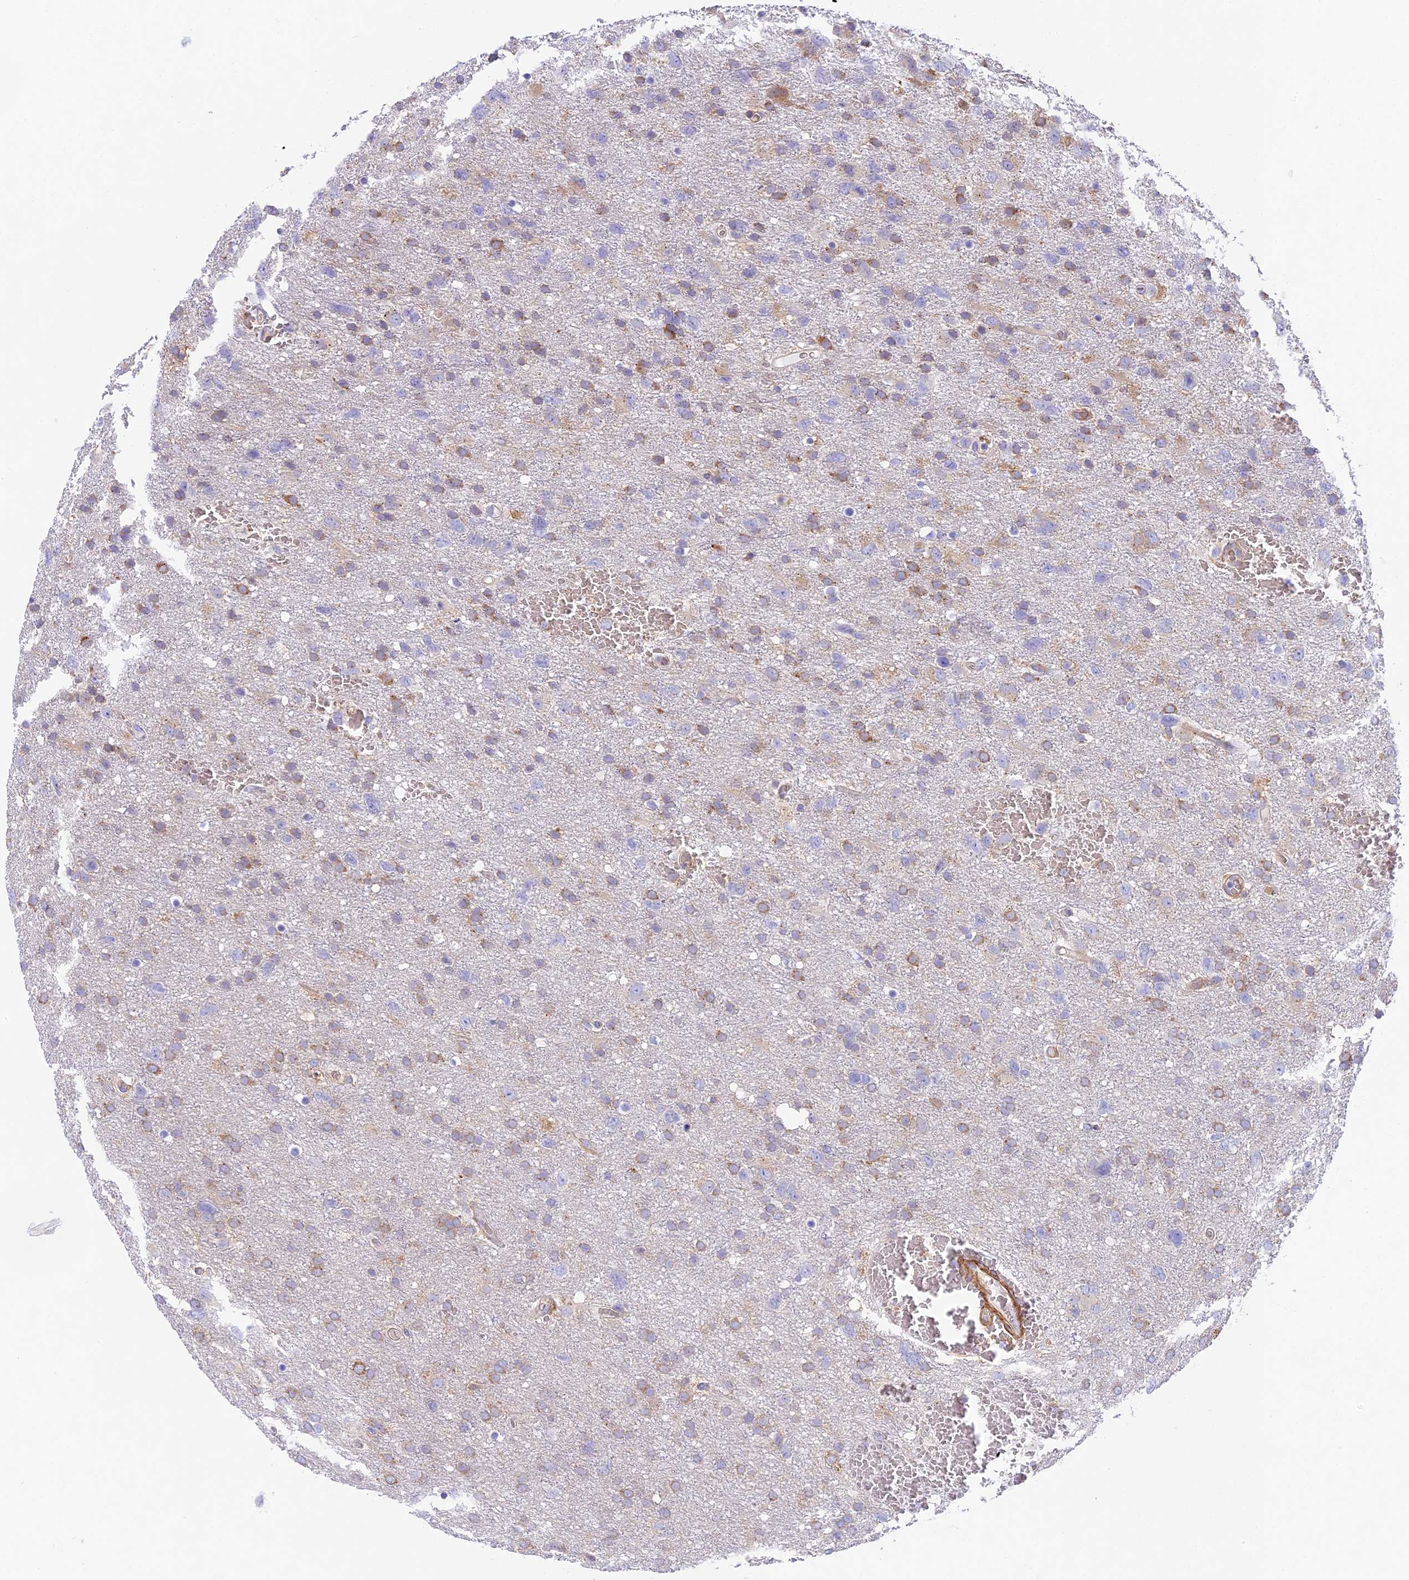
{"staining": {"intensity": "moderate", "quantity": "25%-75%", "location": "cytoplasmic/membranous"}, "tissue": "glioma", "cell_type": "Tumor cells", "image_type": "cancer", "snomed": [{"axis": "morphology", "description": "Glioma, malignant, High grade"}, {"axis": "topography", "description": "Brain"}], "caption": "Immunohistochemical staining of glioma reveals medium levels of moderate cytoplasmic/membranous protein expression in approximately 25%-75% of tumor cells.", "gene": "HOMER3", "patient": {"sex": "male", "age": 61}}